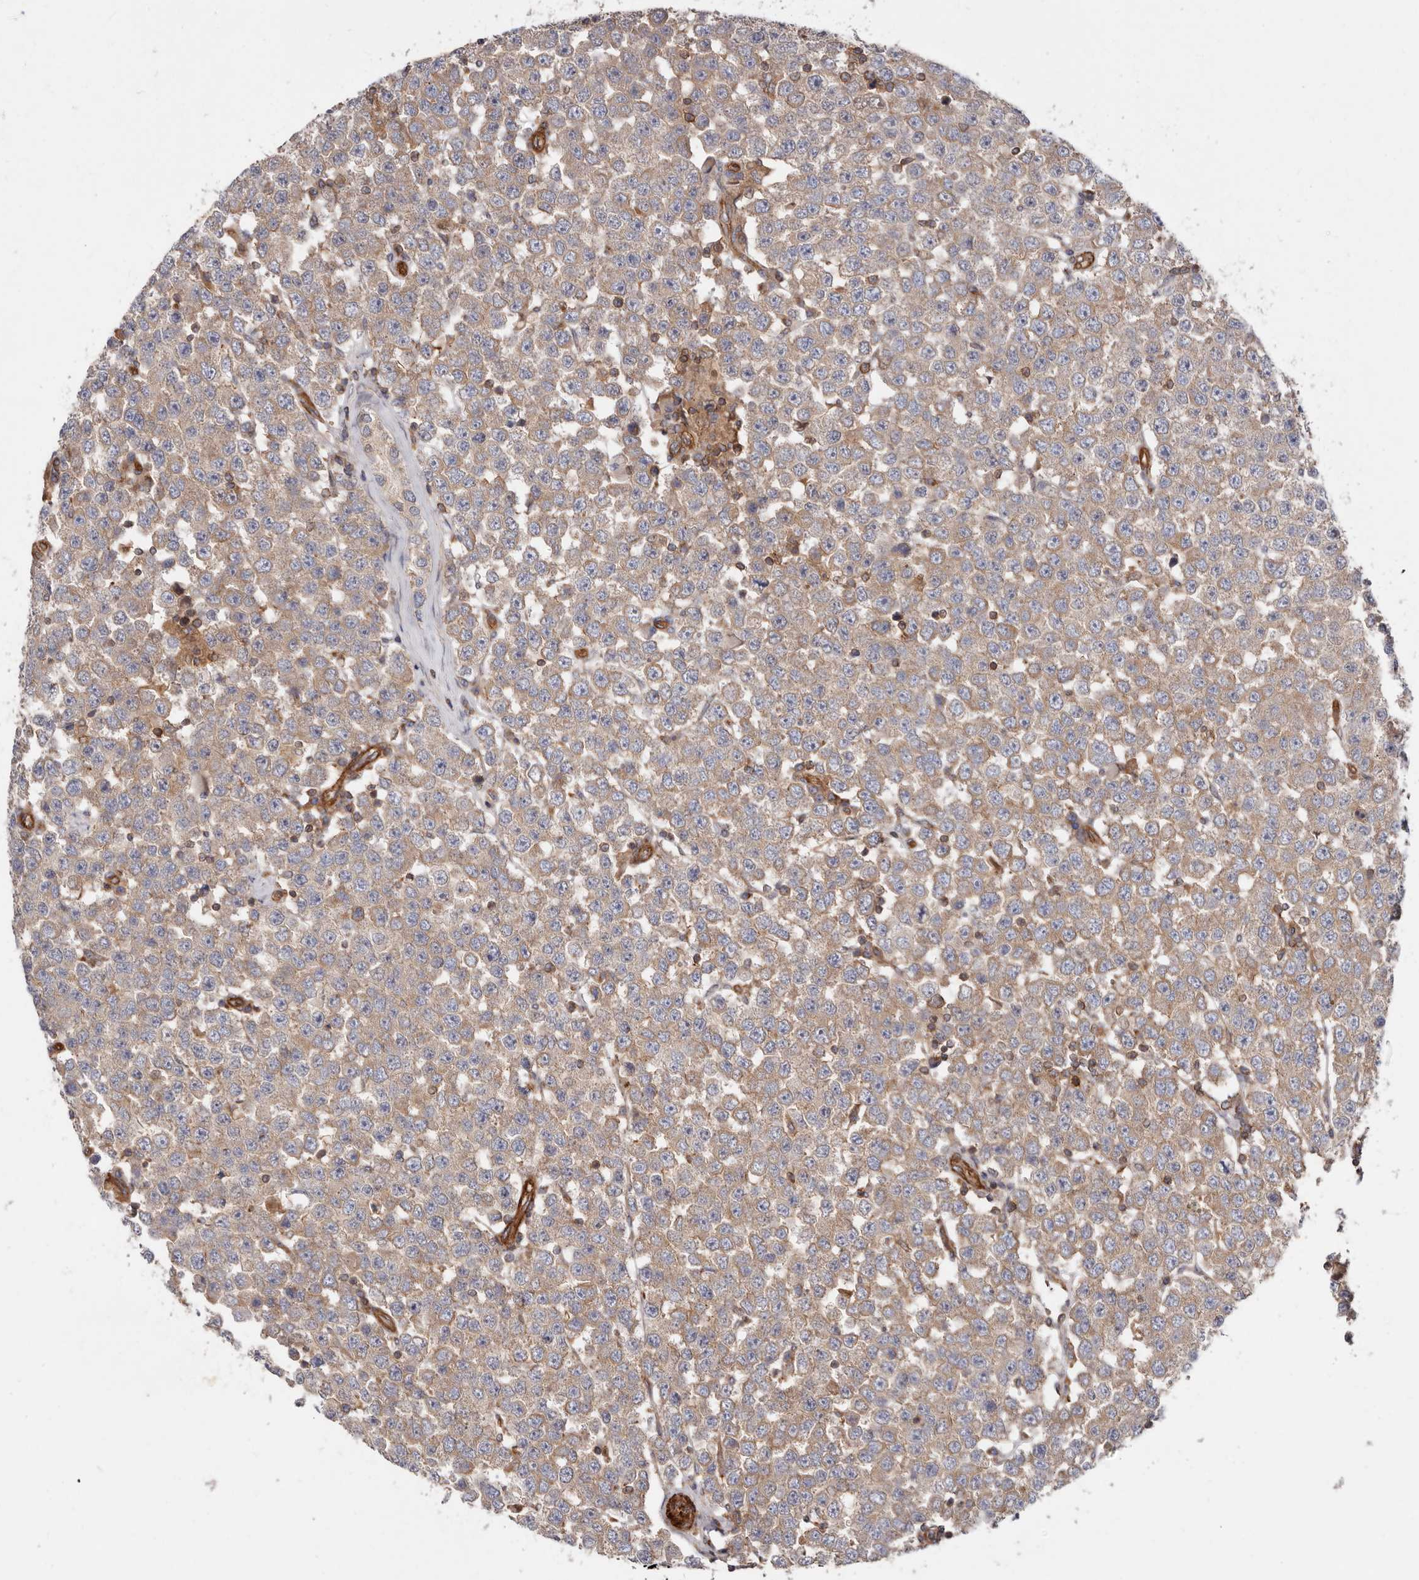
{"staining": {"intensity": "moderate", "quantity": ">75%", "location": "cytoplasmic/membranous"}, "tissue": "testis cancer", "cell_type": "Tumor cells", "image_type": "cancer", "snomed": [{"axis": "morphology", "description": "Seminoma, NOS"}, {"axis": "topography", "description": "Testis"}], "caption": "Protein staining by immunohistochemistry shows moderate cytoplasmic/membranous expression in about >75% of tumor cells in testis seminoma.", "gene": "TMC7", "patient": {"sex": "male", "age": 28}}